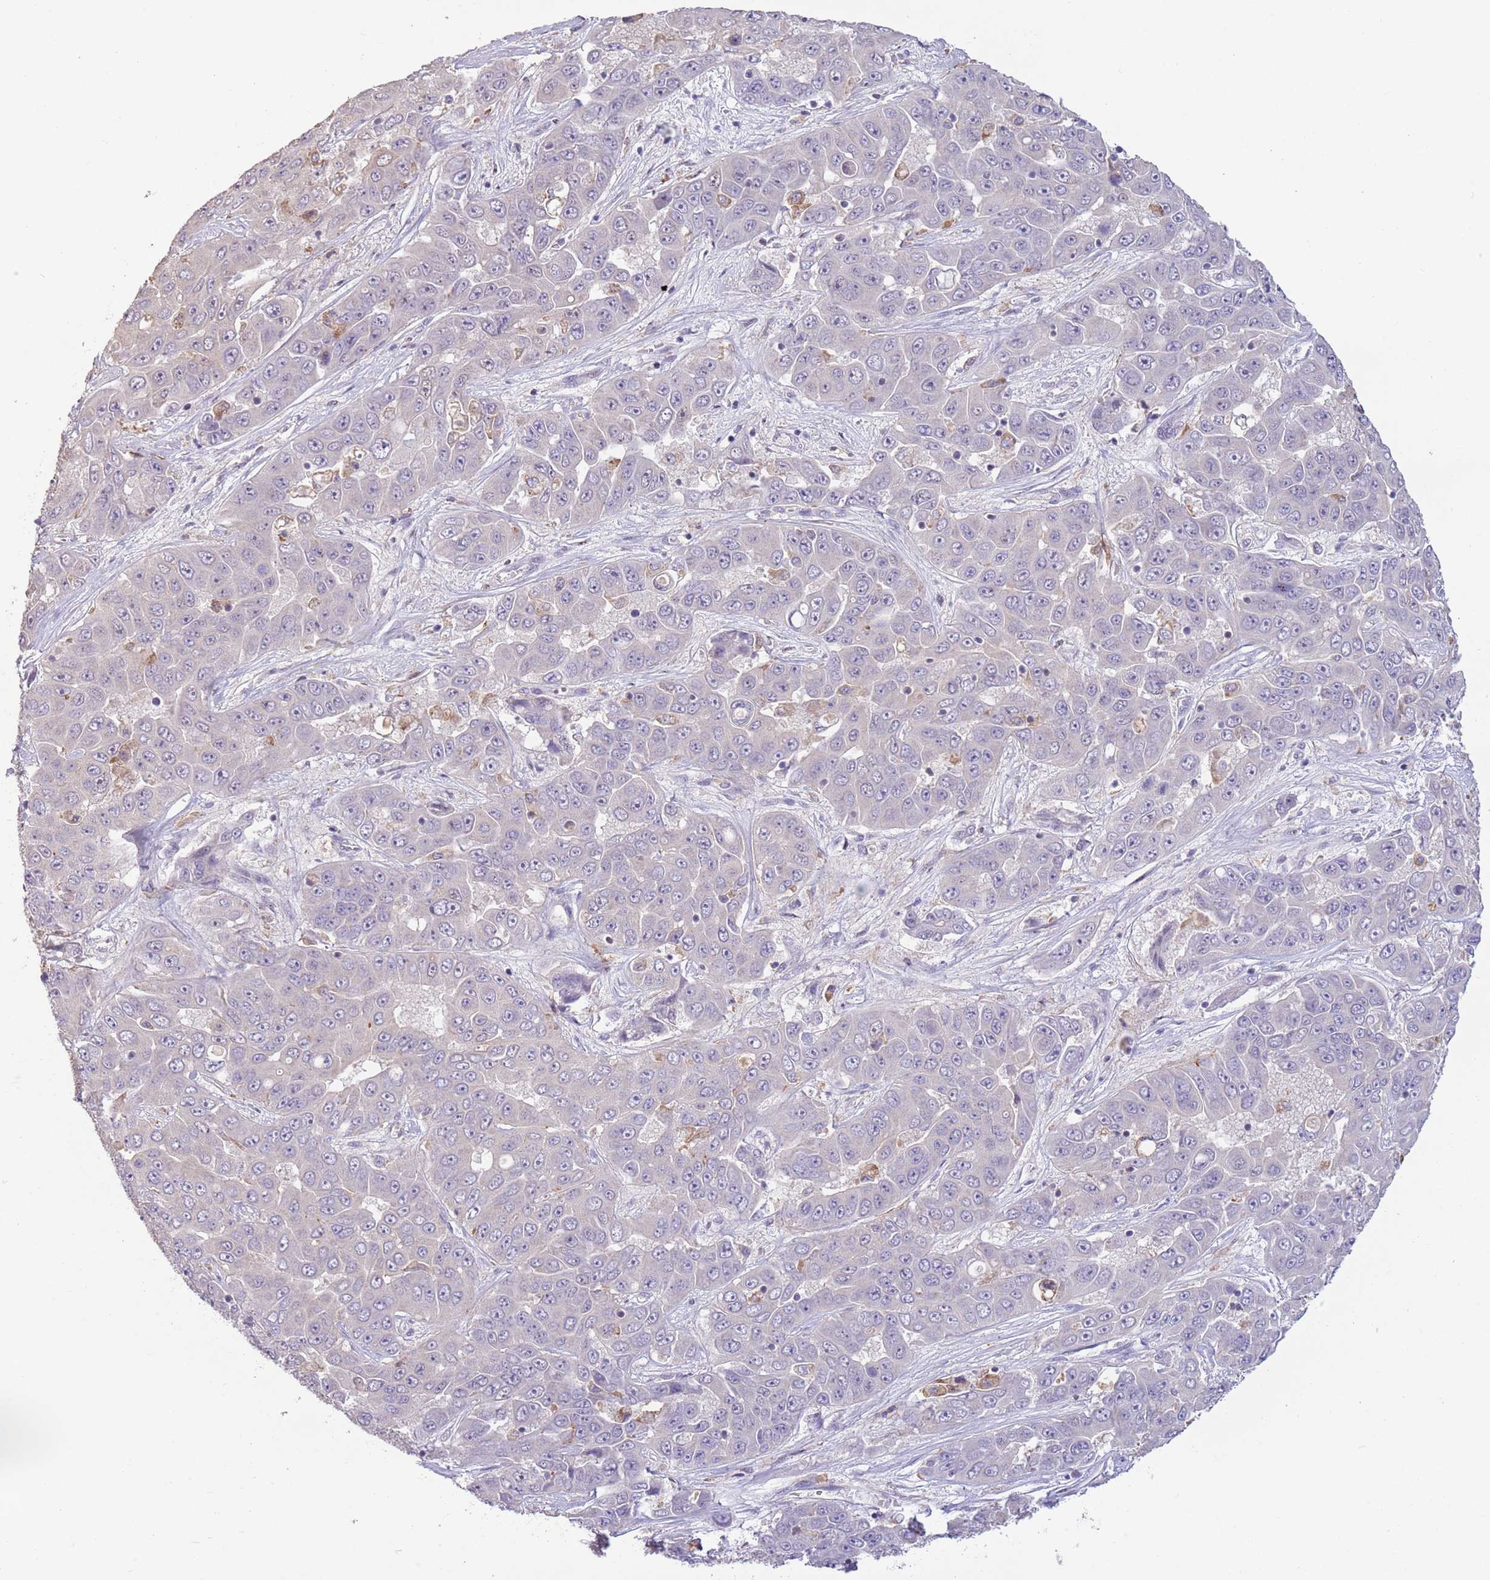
{"staining": {"intensity": "negative", "quantity": "none", "location": "none"}, "tissue": "liver cancer", "cell_type": "Tumor cells", "image_type": "cancer", "snomed": [{"axis": "morphology", "description": "Cholangiocarcinoma"}, {"axis": "topography", "description": "Liver"}], "caption": "High magnification brightfield microscopy of liver cancer (cholangiocarcinoma) stained with DAB (brown) and counterstained with hematoxylin (blue): tumor cells show no significant expression.", "gene": "CAPN9", "patient": {"sex": "female", "age": 52}}